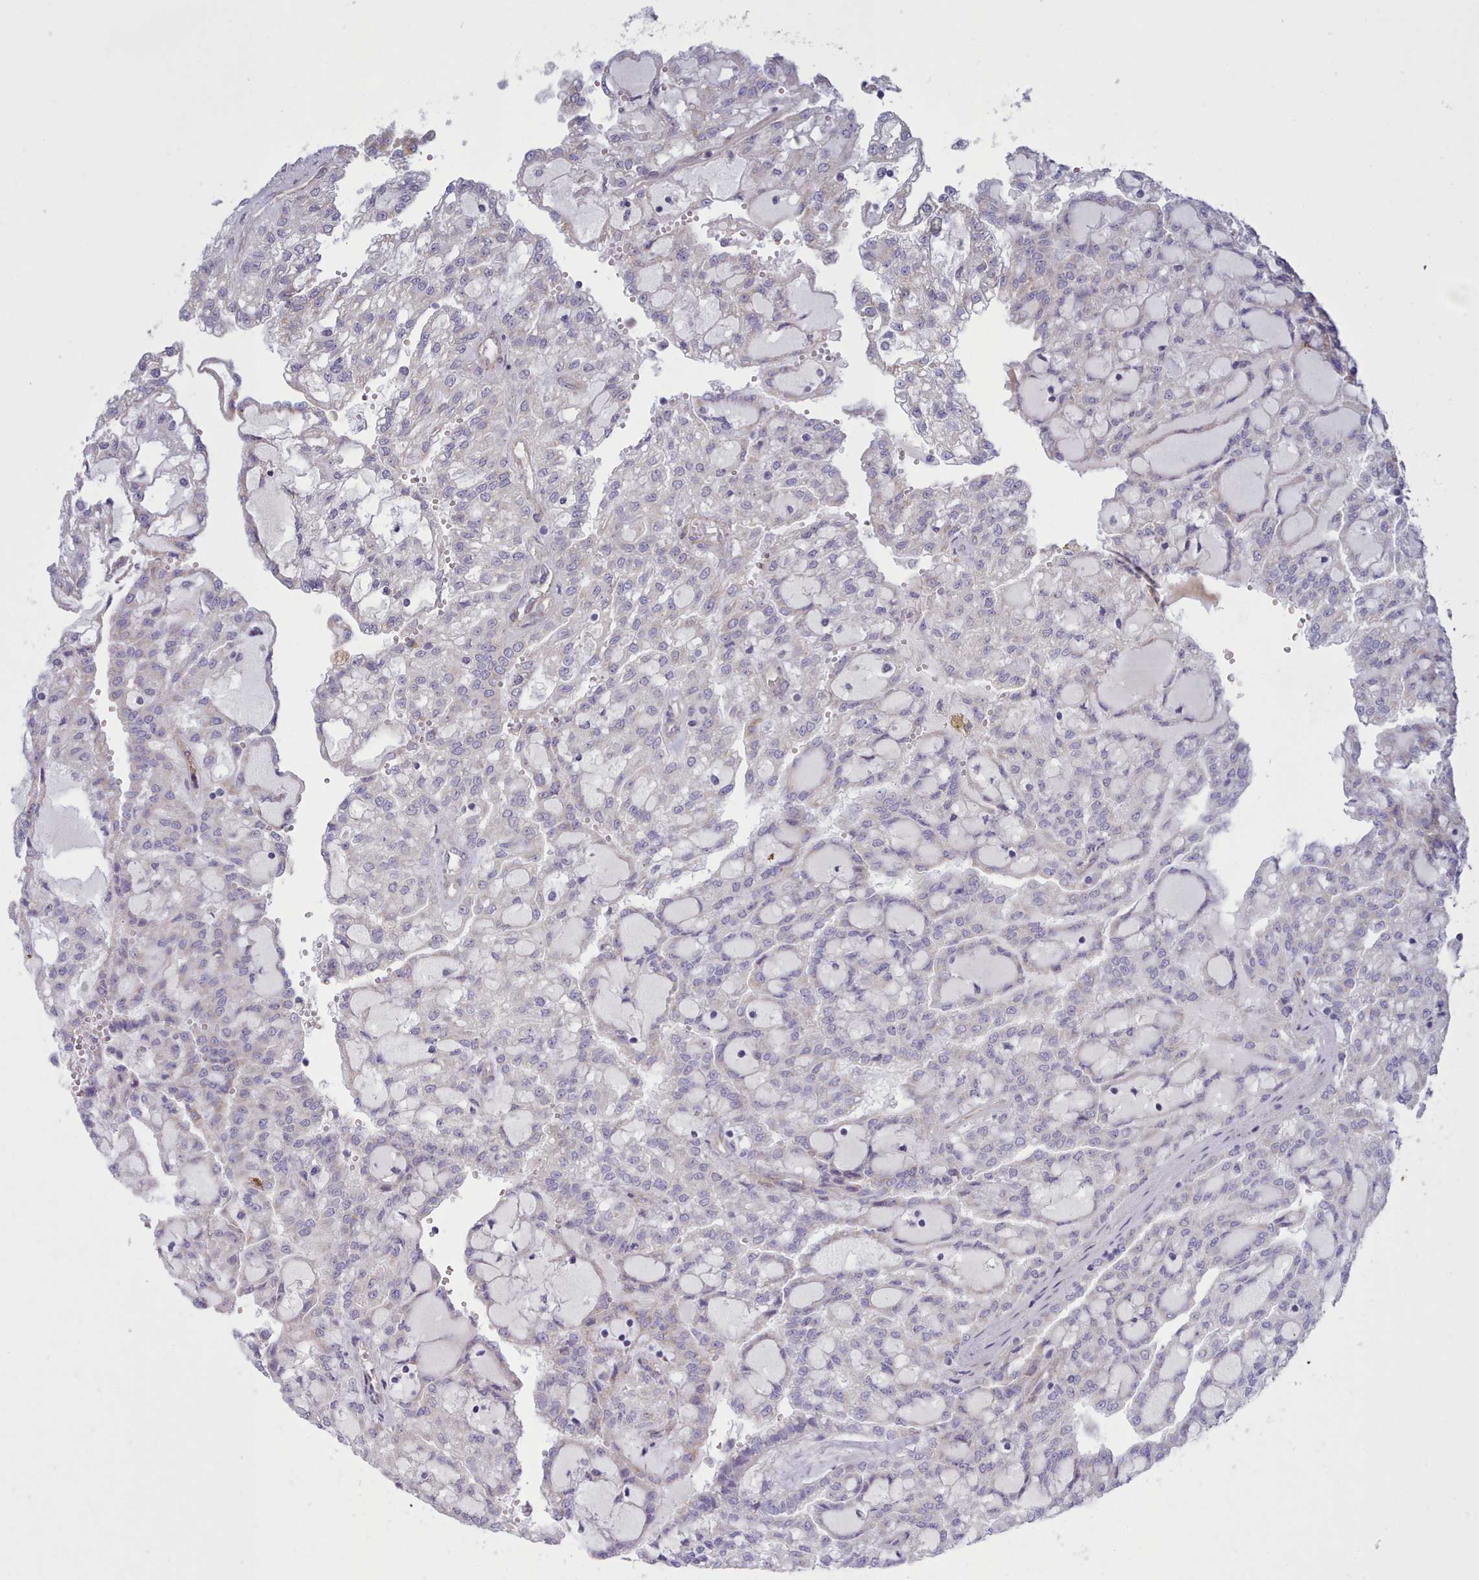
{"staining": {"intensity": "weak", "quantity": "<25%", "location": "cytoplasmic/membranous"}, "tissue": "renal cancer", "cell_type": "Tumor cells", "image_type": "cancer", "snomed": [{"axis": "morphology", "description": "Adenocarcinoma, NOS"}, {"axis": "topography", "description": "Kidney"}], "caption": "A high-resolution histopathology image shows IHC staining of renal adenocarcinoma, which displays no significant staining in tumor cells.", "gene": "MRPL21", "patient": {"sex": "male", "age": 63}}